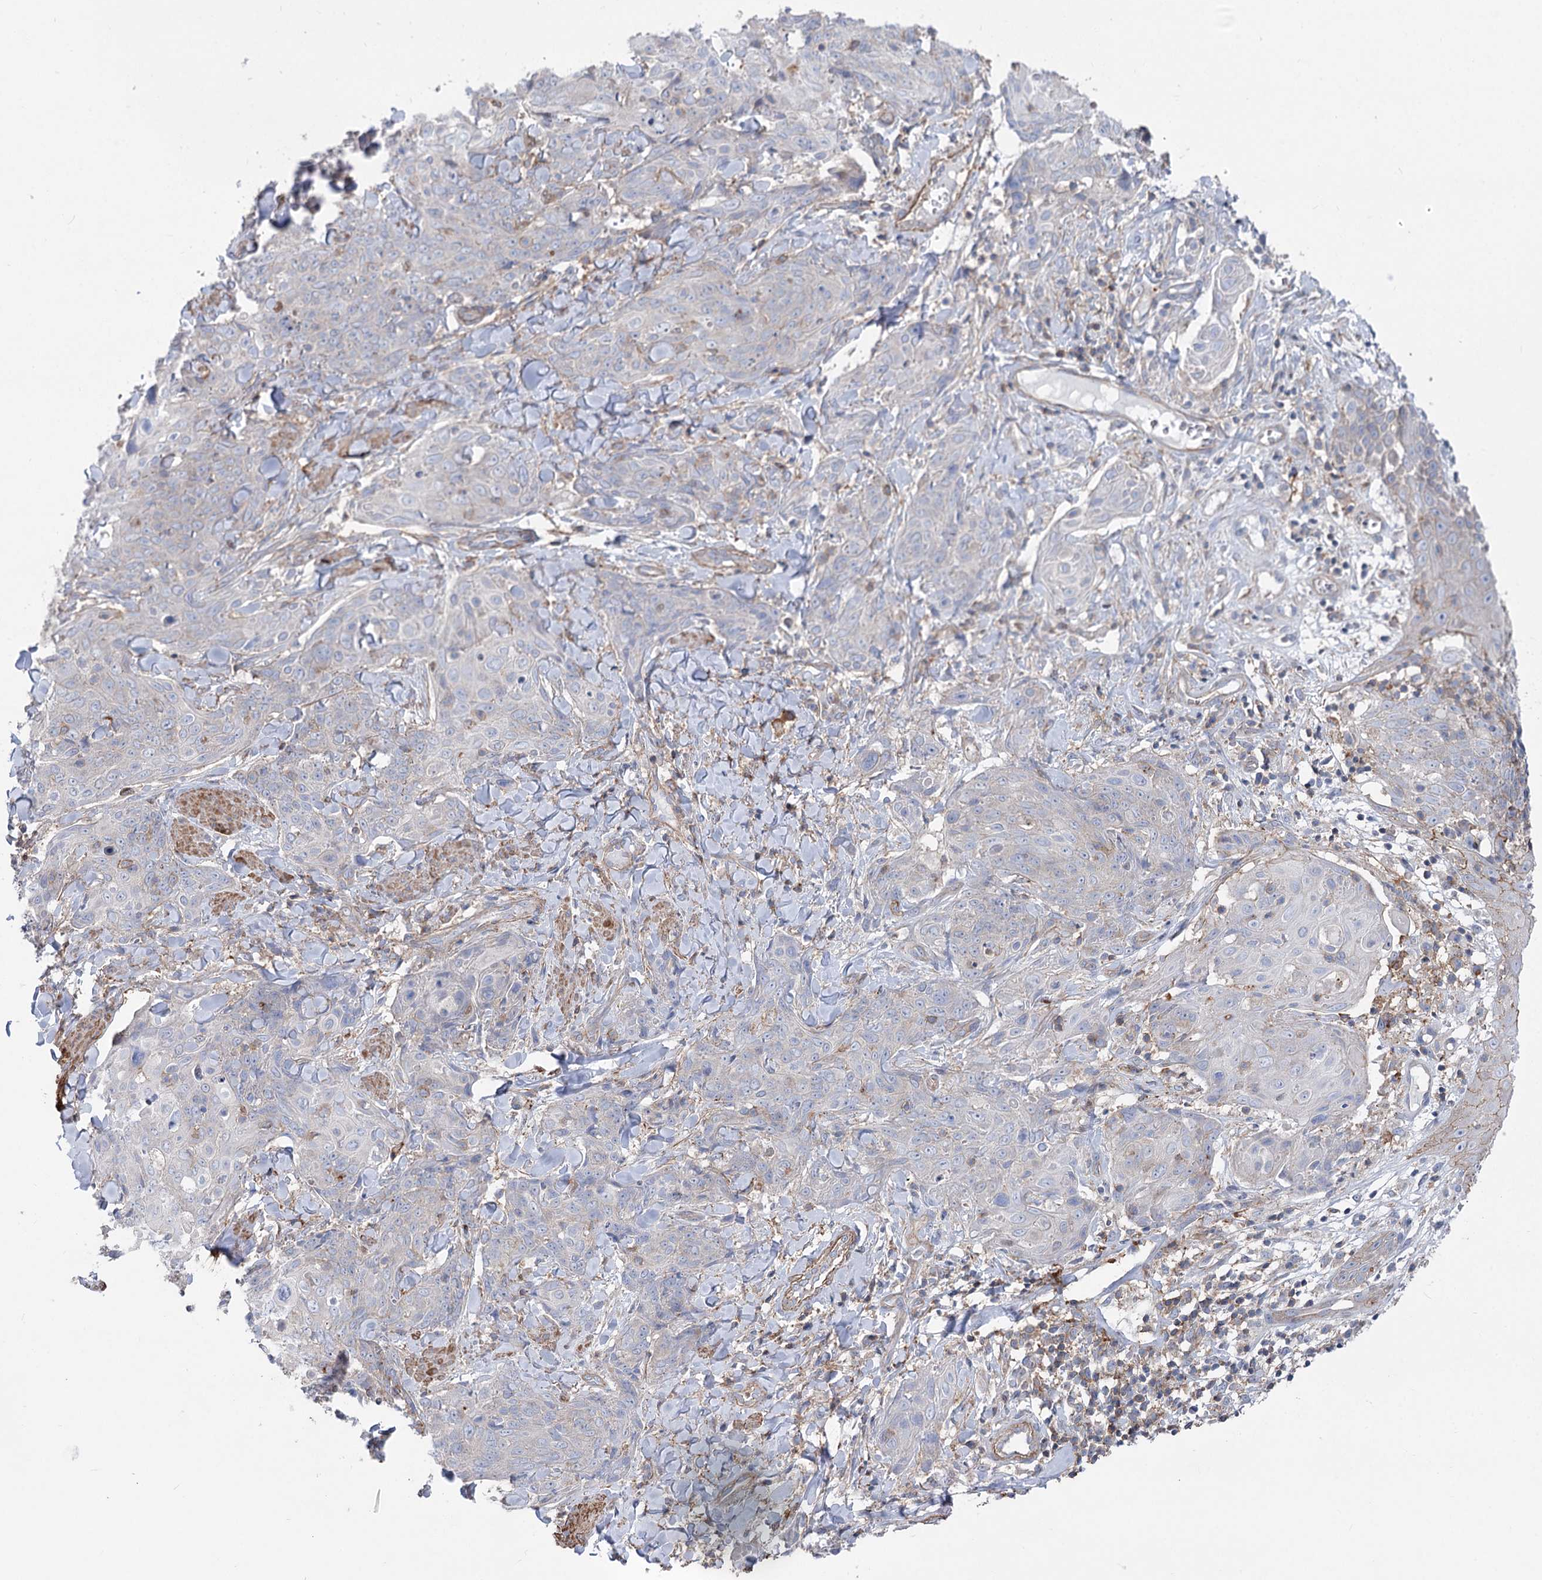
{"staining": {"intensity": "negative", "quantity": "none", "location": "none"}, "tissue": "skin cancer", "cell_type": "Tumor cells", "image_type": "cancer", "snomed": [{"axis": "morphology", "description": "Squamous cell carcinoma, NOS"}, {"axis": "topography", "description": "Skin"}, {"axis": "topography", "description": "Vulva"}], "caption": "DAB immunohistochemical staining of skin cancer (squamous cell carcinoma) shows no significant staining in tumor cells. (Stains: DAB (3,3'-diaminobenzidine) immunohistochemistry with hematoxylin counter stain, Microscopy: brightfield microscopy at high magnification).", "gene": "LARP1B", "patient": {"sex": "female", "age": 85}}